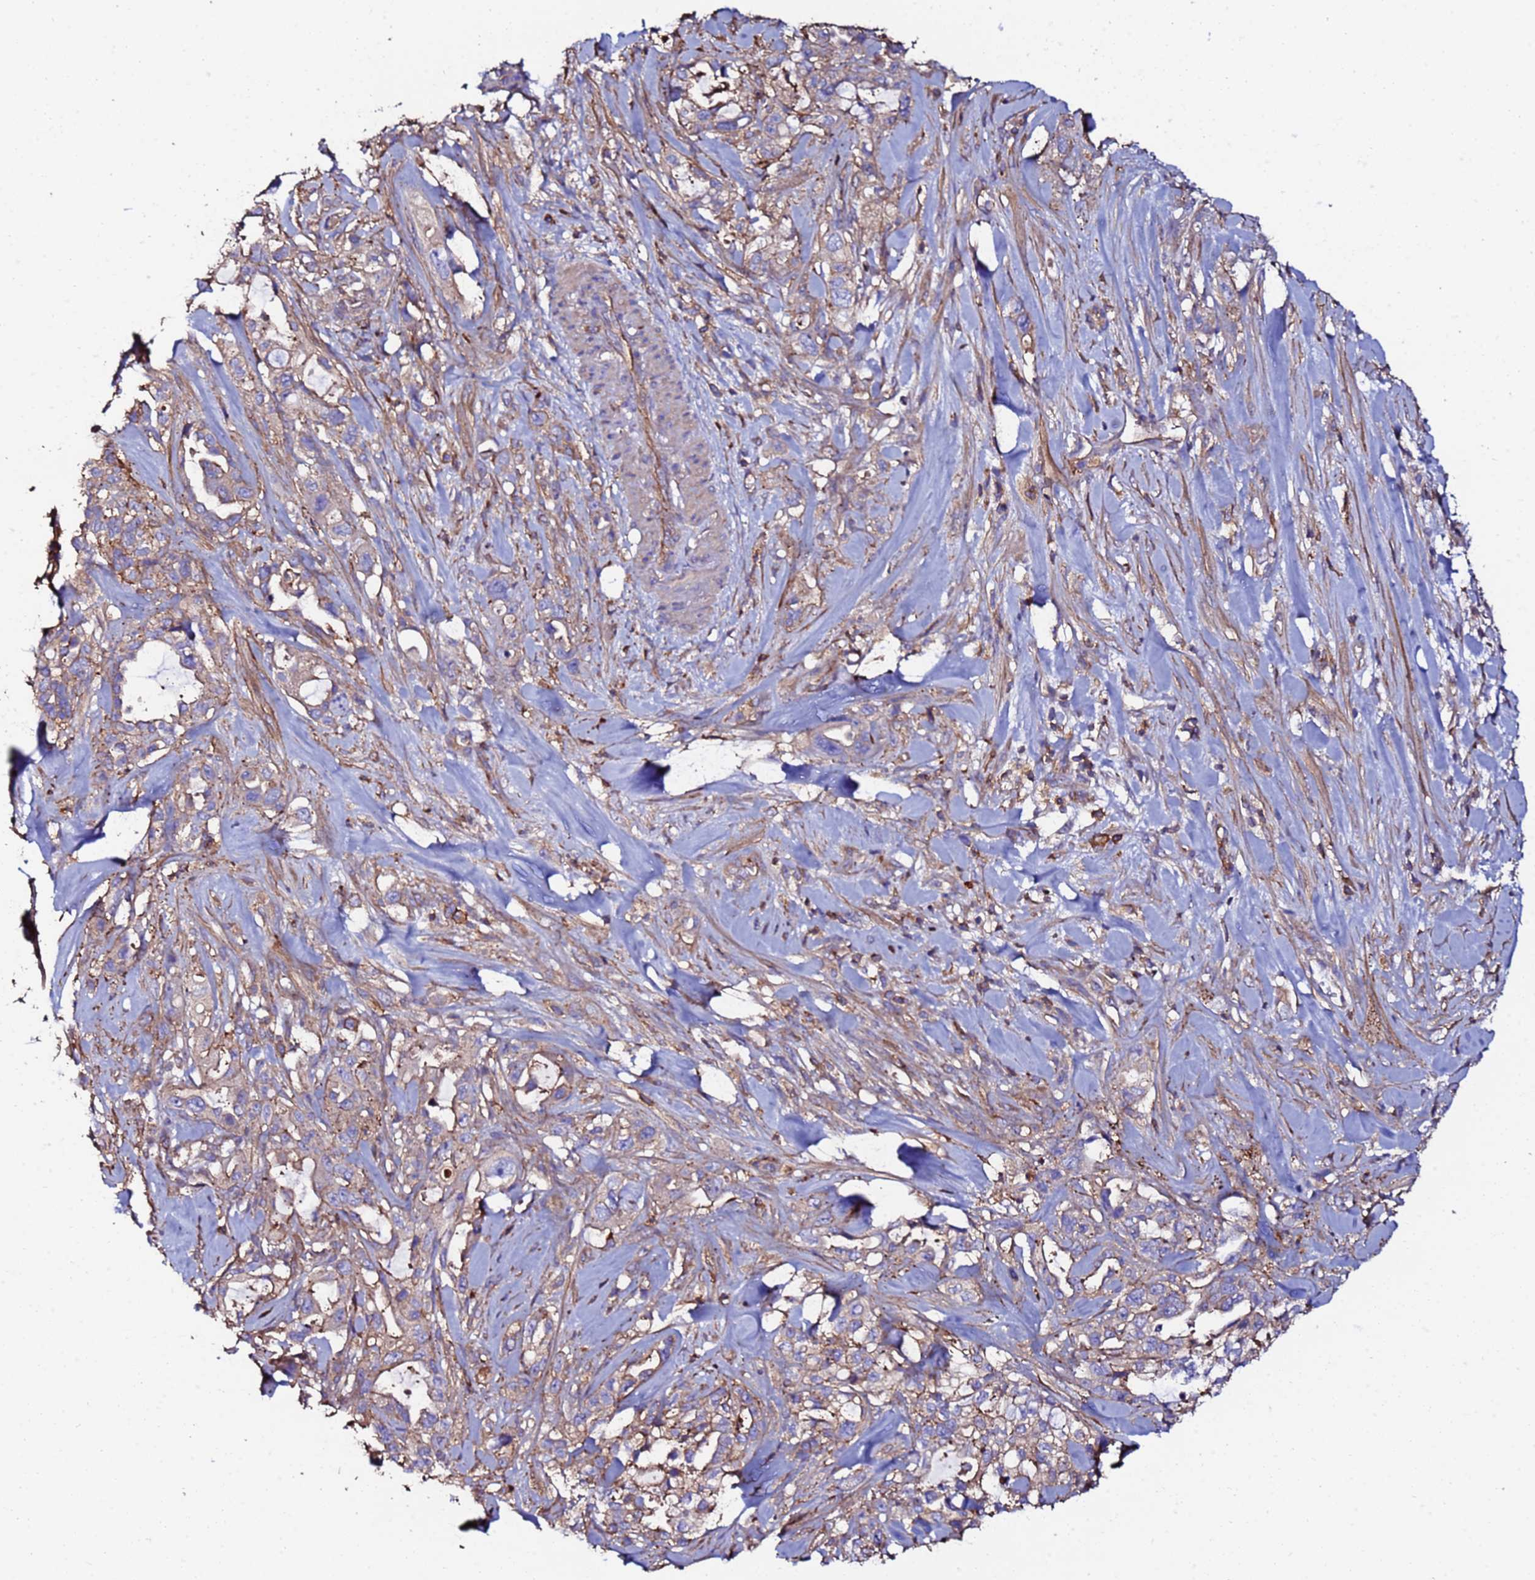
{"staining": {"intensity": "weak", "quantity": "<25%", "location": "cytoplasmic/membranous"}, "tissue": "pancreatic cancer", "cell_type": "Tumor cells", "image_type": "cancer", "snomed": [{"axis": "morphology", "description": "Adenocarcinoma, NOS"}, {"axis": "topography", "description": "Pancreas"}], "caption": "IHC photomicrograph of pancreatic cancer (adenocarcinoma) stained for a protein (brown), which reveals no staining in tumor cells. Nuclei are stained in blue.", "gene": "POTEE", "patient": {"sex": "female", "age": 61}}